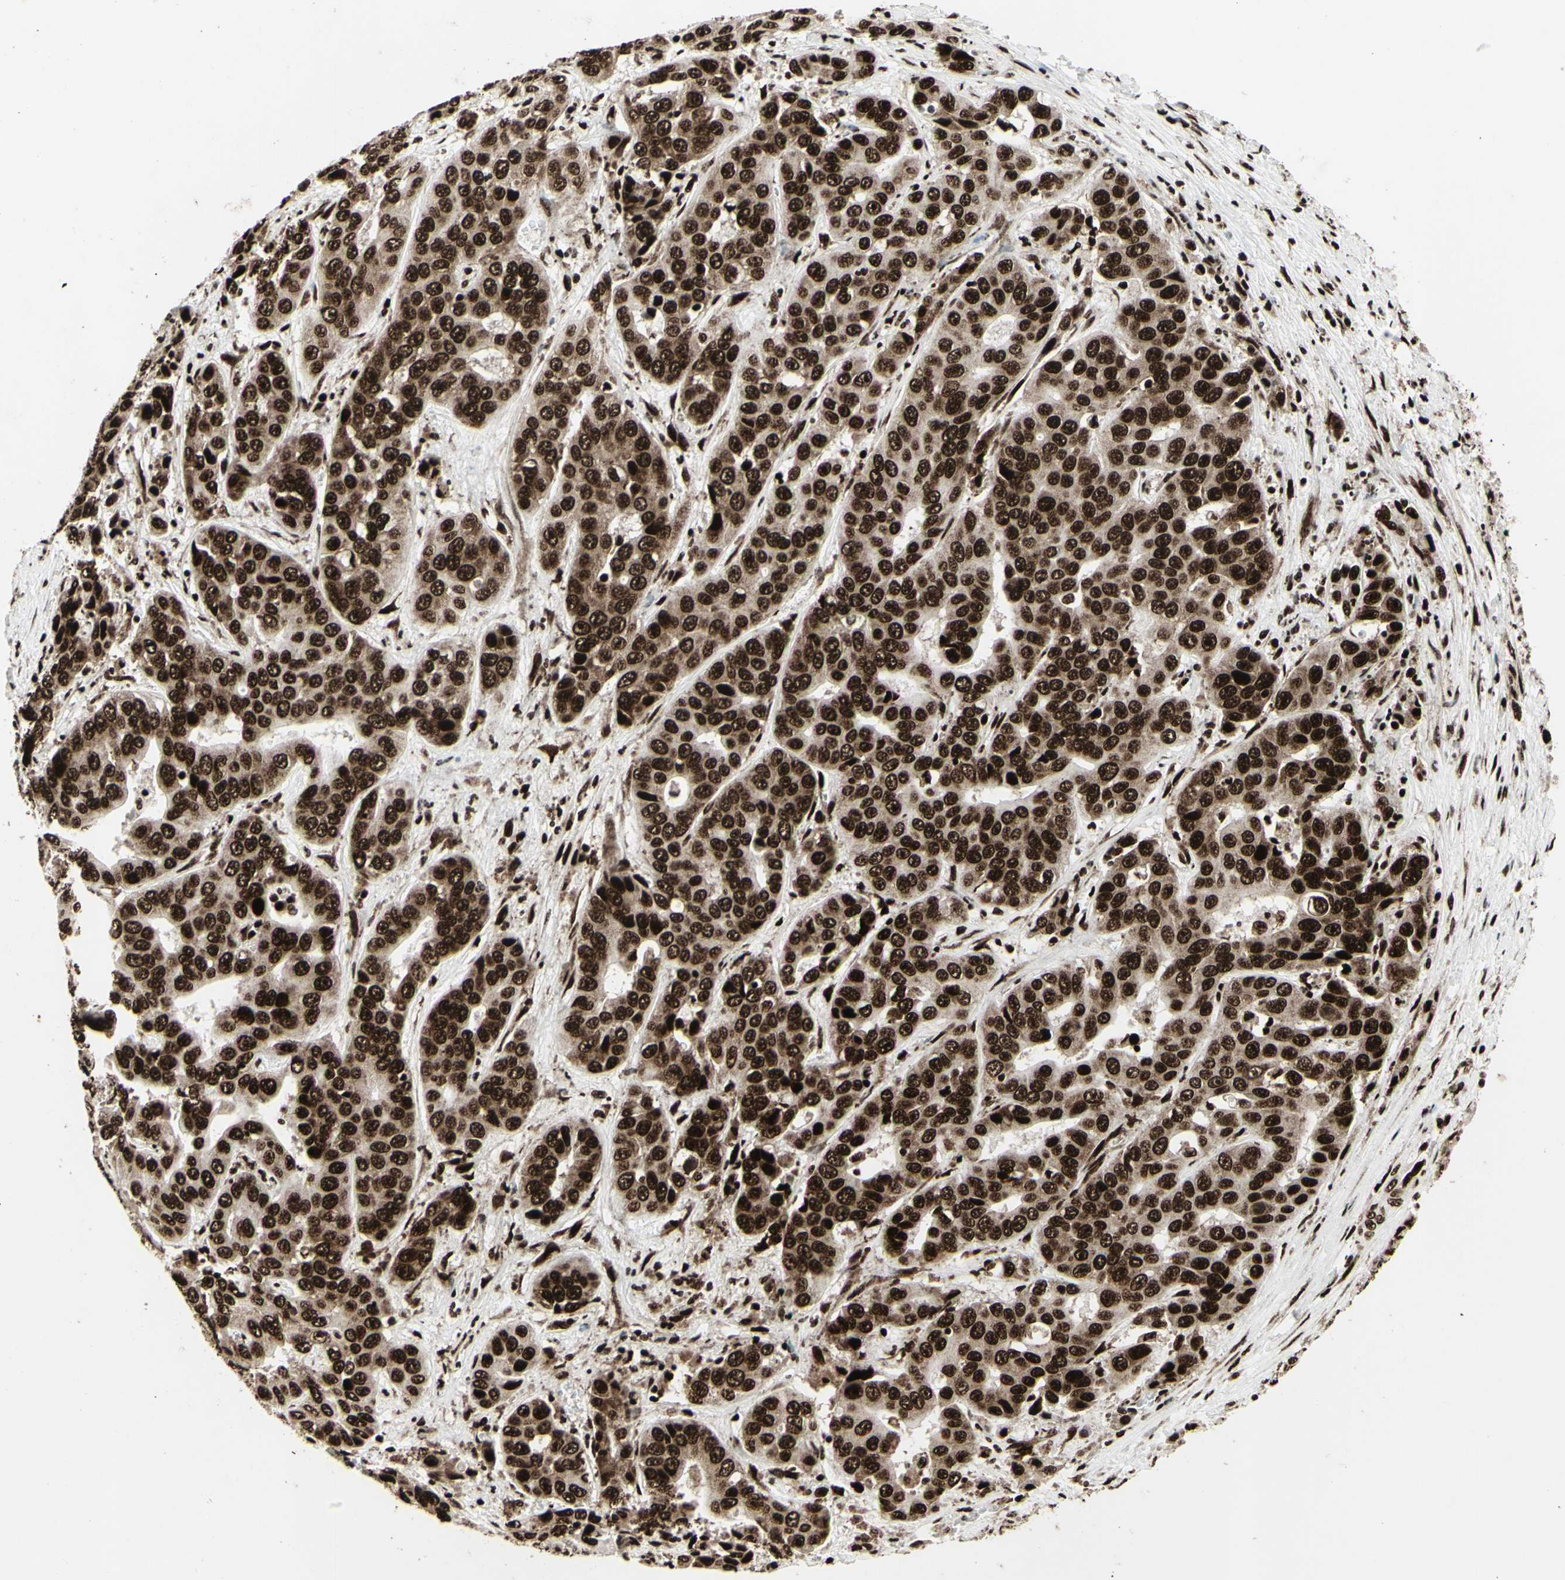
{"staining": {"intensity": "strong", "quantity": ">75%", "location": "cytoplasmic/membranous,nuclear"}, "tissue": "liver cancer", "cell_type": "Tumor cells", "image_type": "cancer", "snomed": [{"axis": "morphology", "description": "Cholangiocarcinoma"}, {"axis": "topography", "description": "Liver"}], "caption": "A micrograph of liver cancer stained for a protein reveals strong cytoplasmic/membranous and nuclear brown staining in tumor cells.", "gene": "U2AF2", "patient": {"sex": "female", "age": 52}}